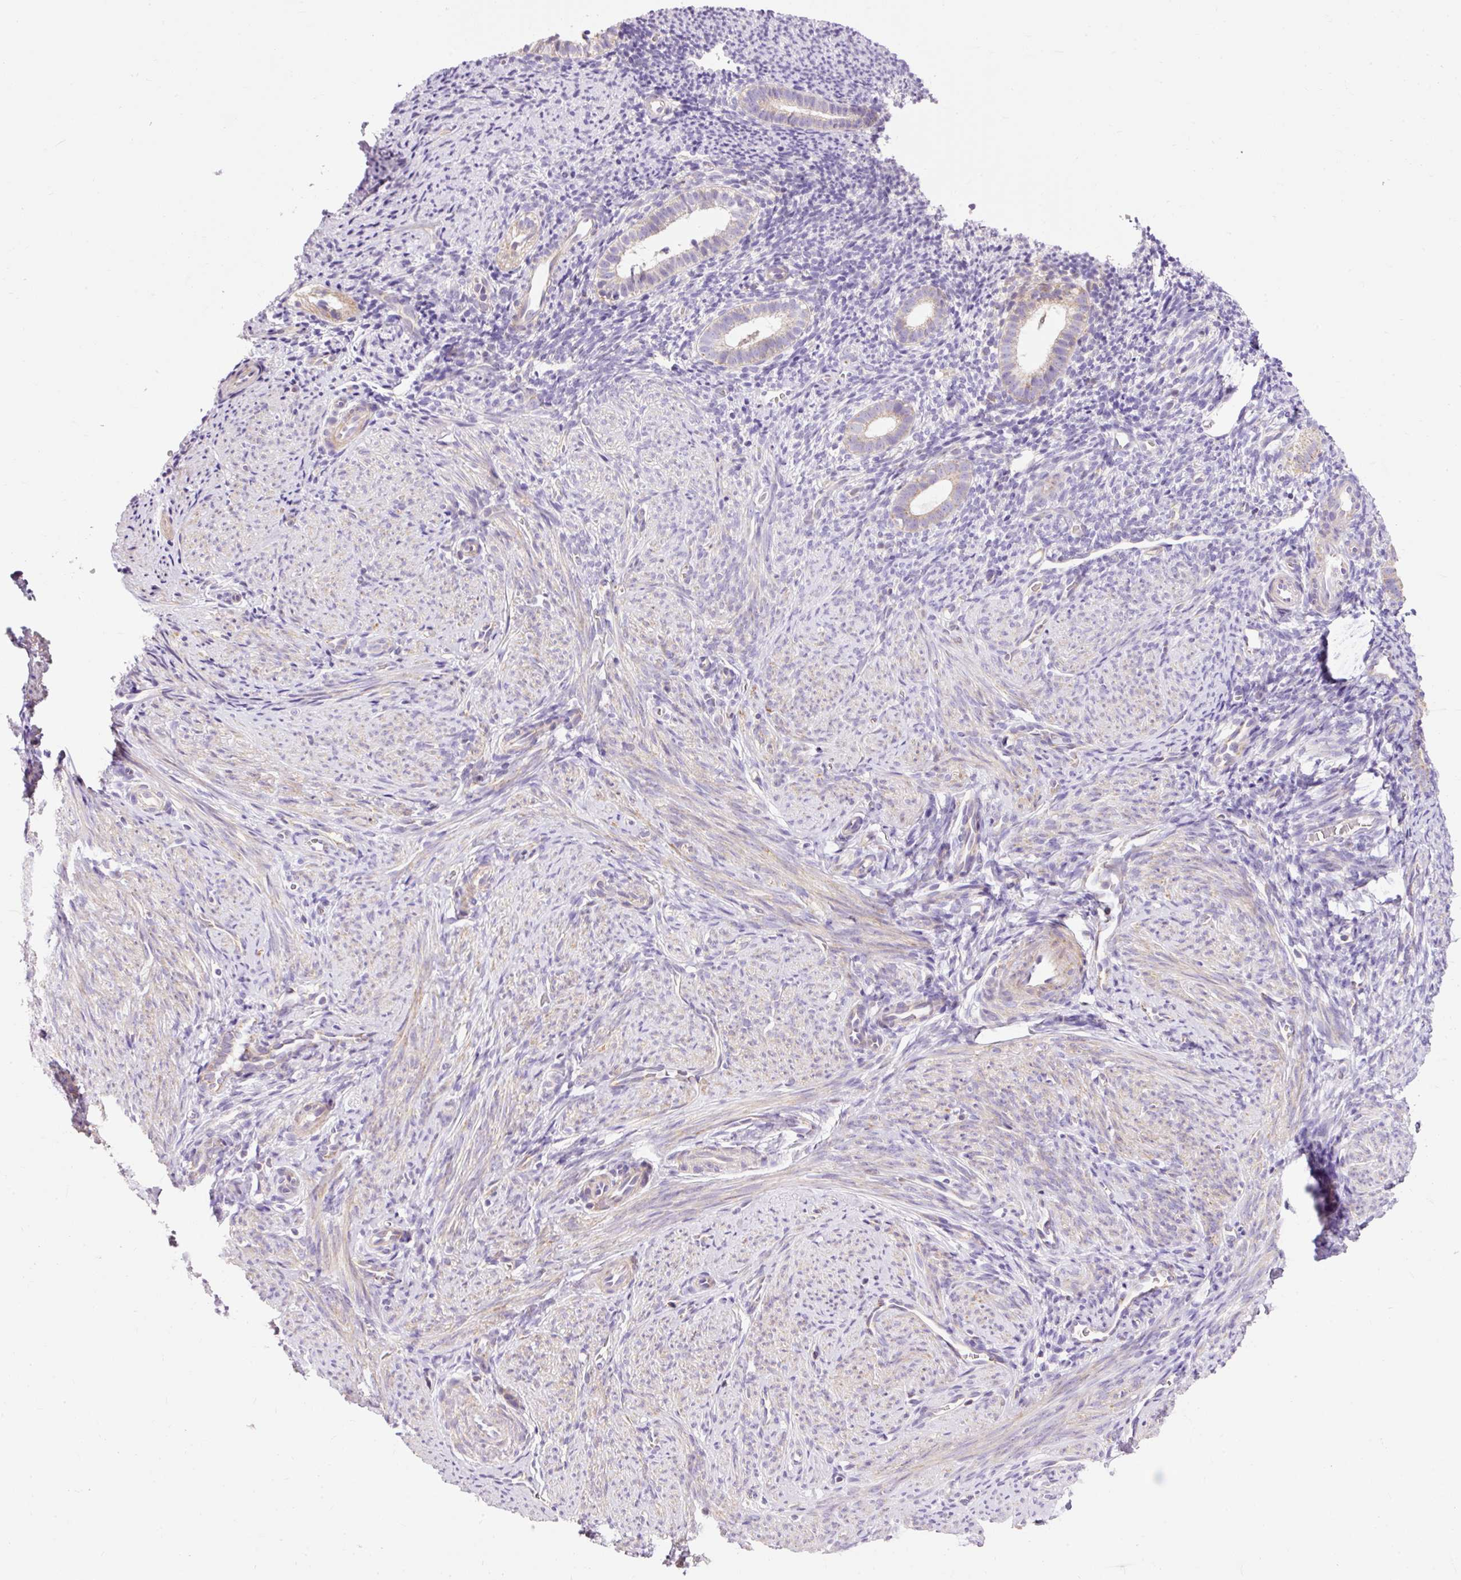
{"staining": {"intensity": "negative", "quantity": "none", "location": "none"}, "tissue": "endometrium", "cell_type": "Cells in endometrial stroma", "image_type": "normal", "snomed": [{"axis": "morphology", "description": "Normal tissue, NOS"}, {"axis": "topography", "description": "Endometrium"}], "caption": "This image is of unremarkable endometrium stained with IHC to label a protein in brown with the nuclei are counter-stained blue. There is no positivity in cells in endometrial stroma.", "gene": "IMMT", "patient": {"sex": "female", "age": 39}}